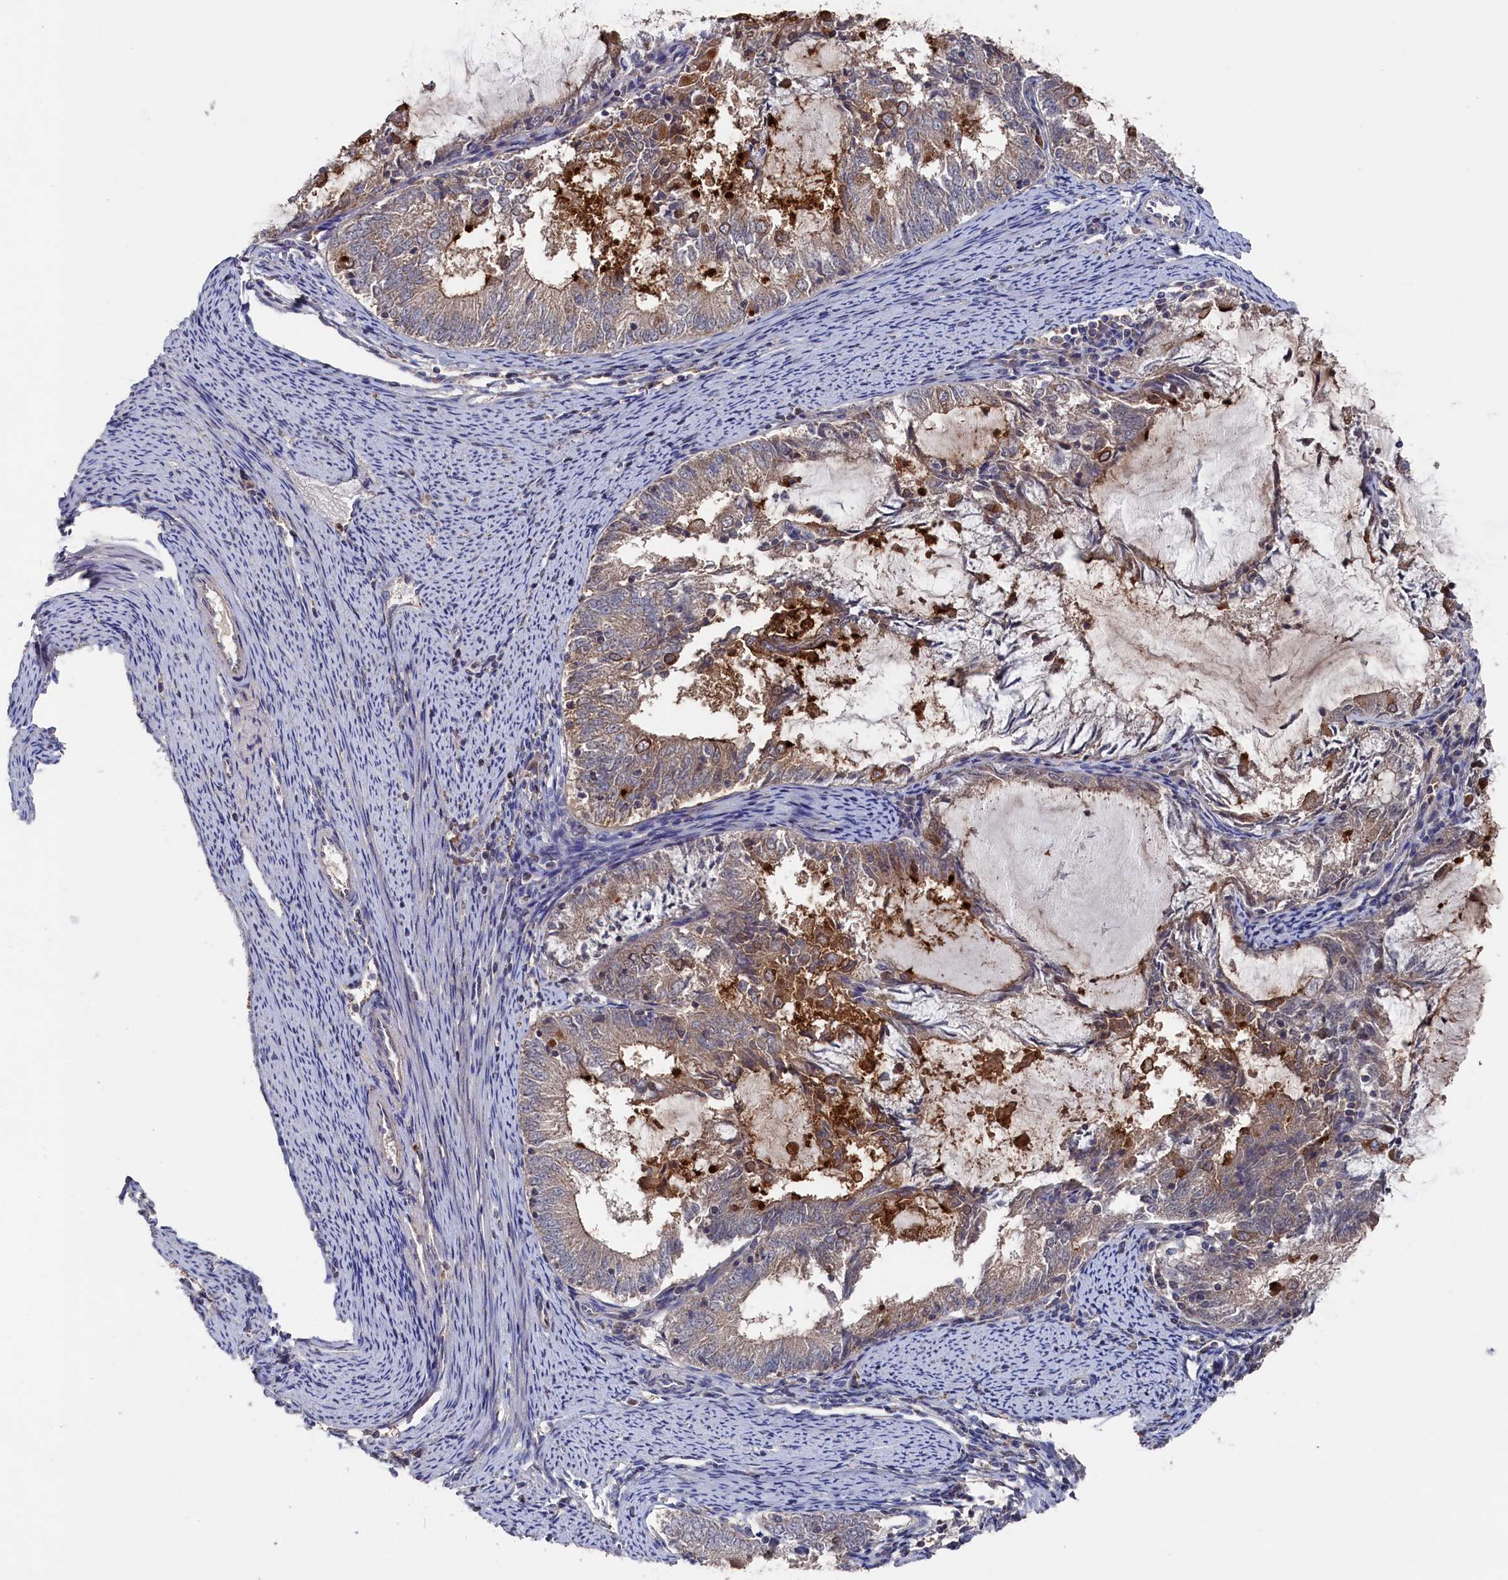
{"staining": {"intensity": "weak", "quantity": "25%-75%", "location": "cytoplasmic/membranous"}, "tissue": "endometrial cancer", "cell_type": "Tumor cells", "image_type": "cancer", "snomed": [{"axis": "morphology", "description": "Adenocarcinoma, NOS"}, {"axis": "topography", "description": "Endometrium"}], "caption": "DAB immunohistochemical staining of adenocarcinoma (endometrial) demonstrates weak cytoplasmic/membranous protein expression in about 25%-75% of tumor cells.", "gene": "TMC5", "patient": {"sex": "female", "age": 57}}